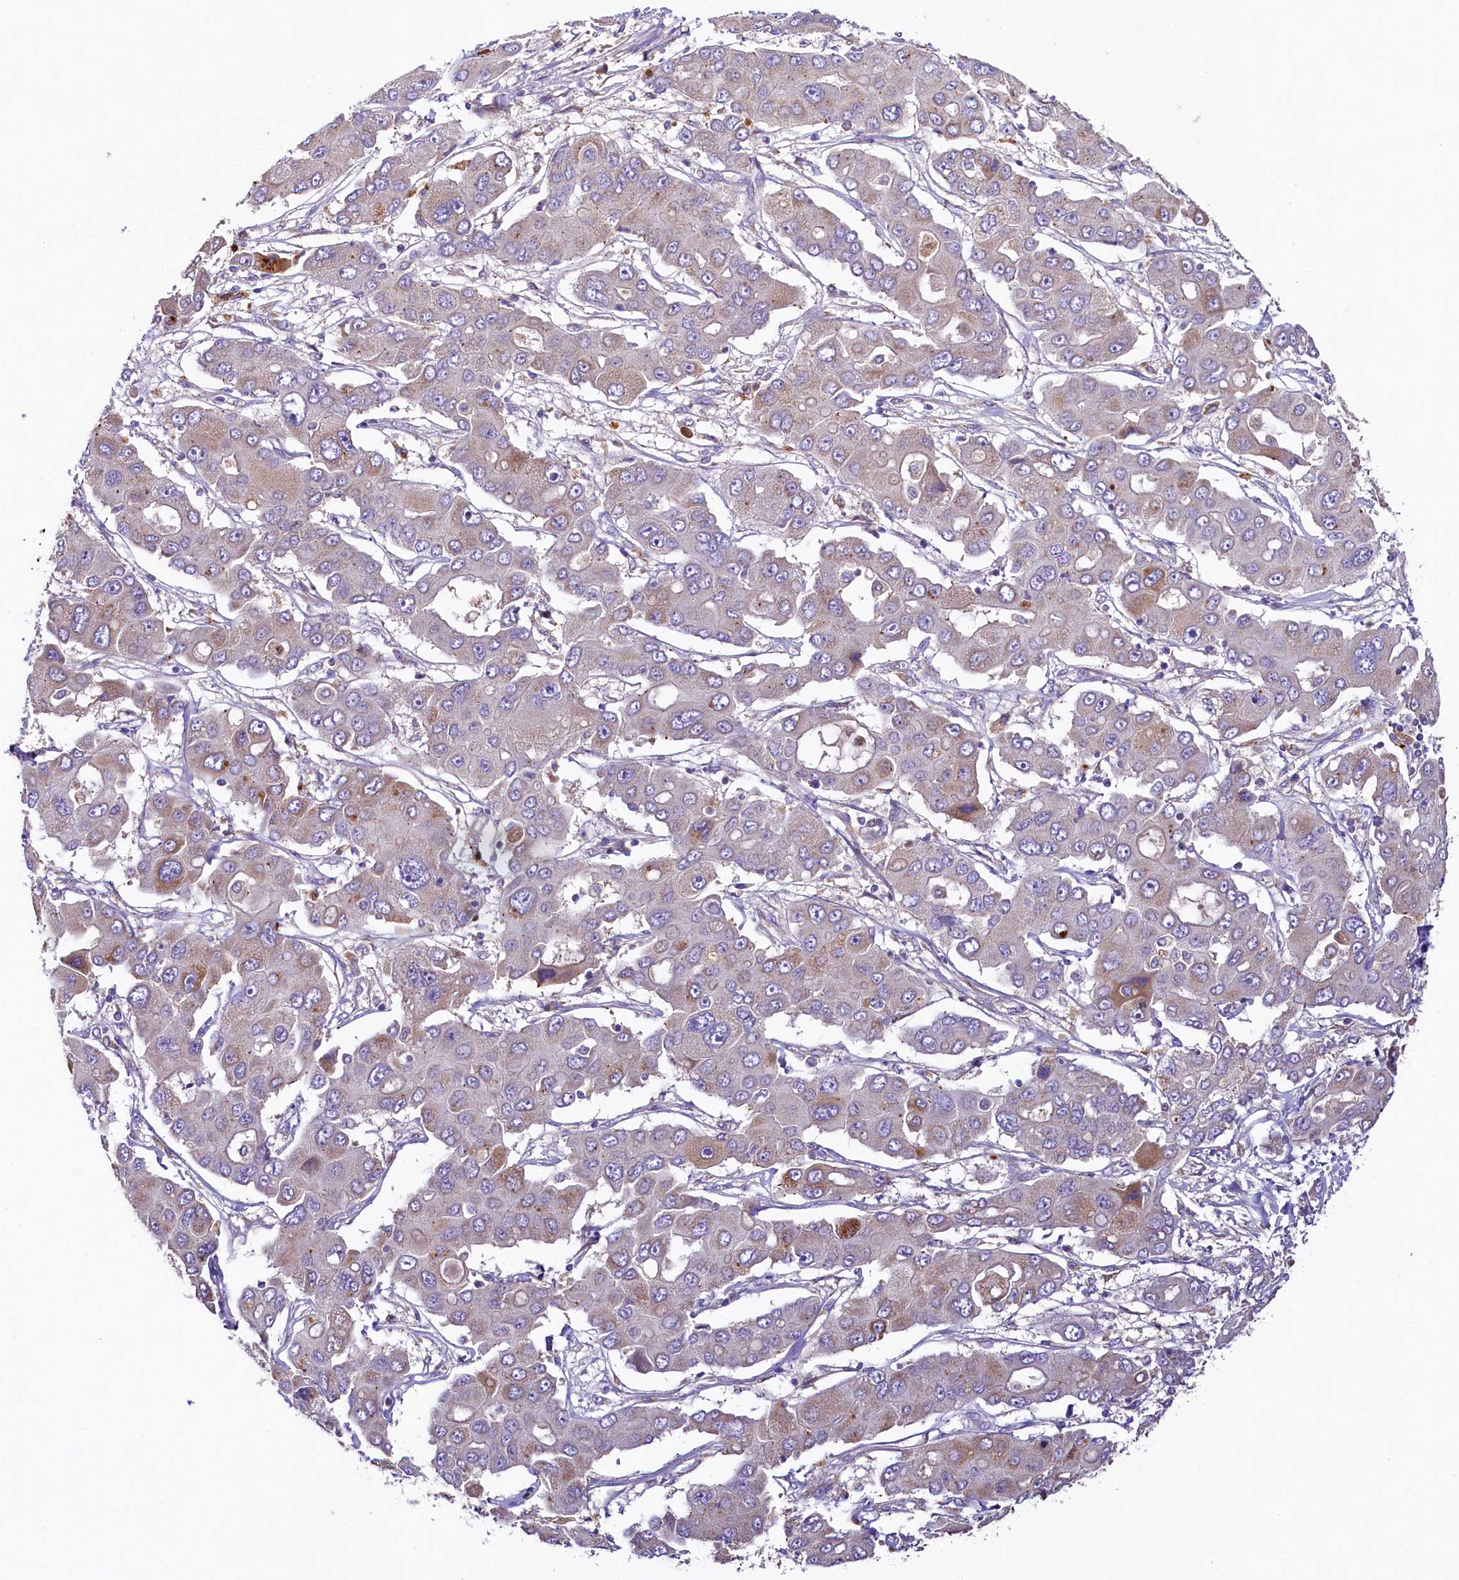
{"staining": {"intensity": "moderate", "quantity": "<25%", "location": "cytoplasmic/membranous"}, "tissue": "liver cancer", "cell_type": "Tumor cells", "image_type": "cancer", "snomed": [{"axis": "morphology", "description": "Cholangiocarcinoma"}, {"axis": "topography", "description": "Liver"}], "caption": "Tumor cells show low levels of moderate cytoplasmic/membranous expression in about <25% of cells in liver cancer.", "gene": "PMPCB", "patient": {"sex": "male", "age": 67}}